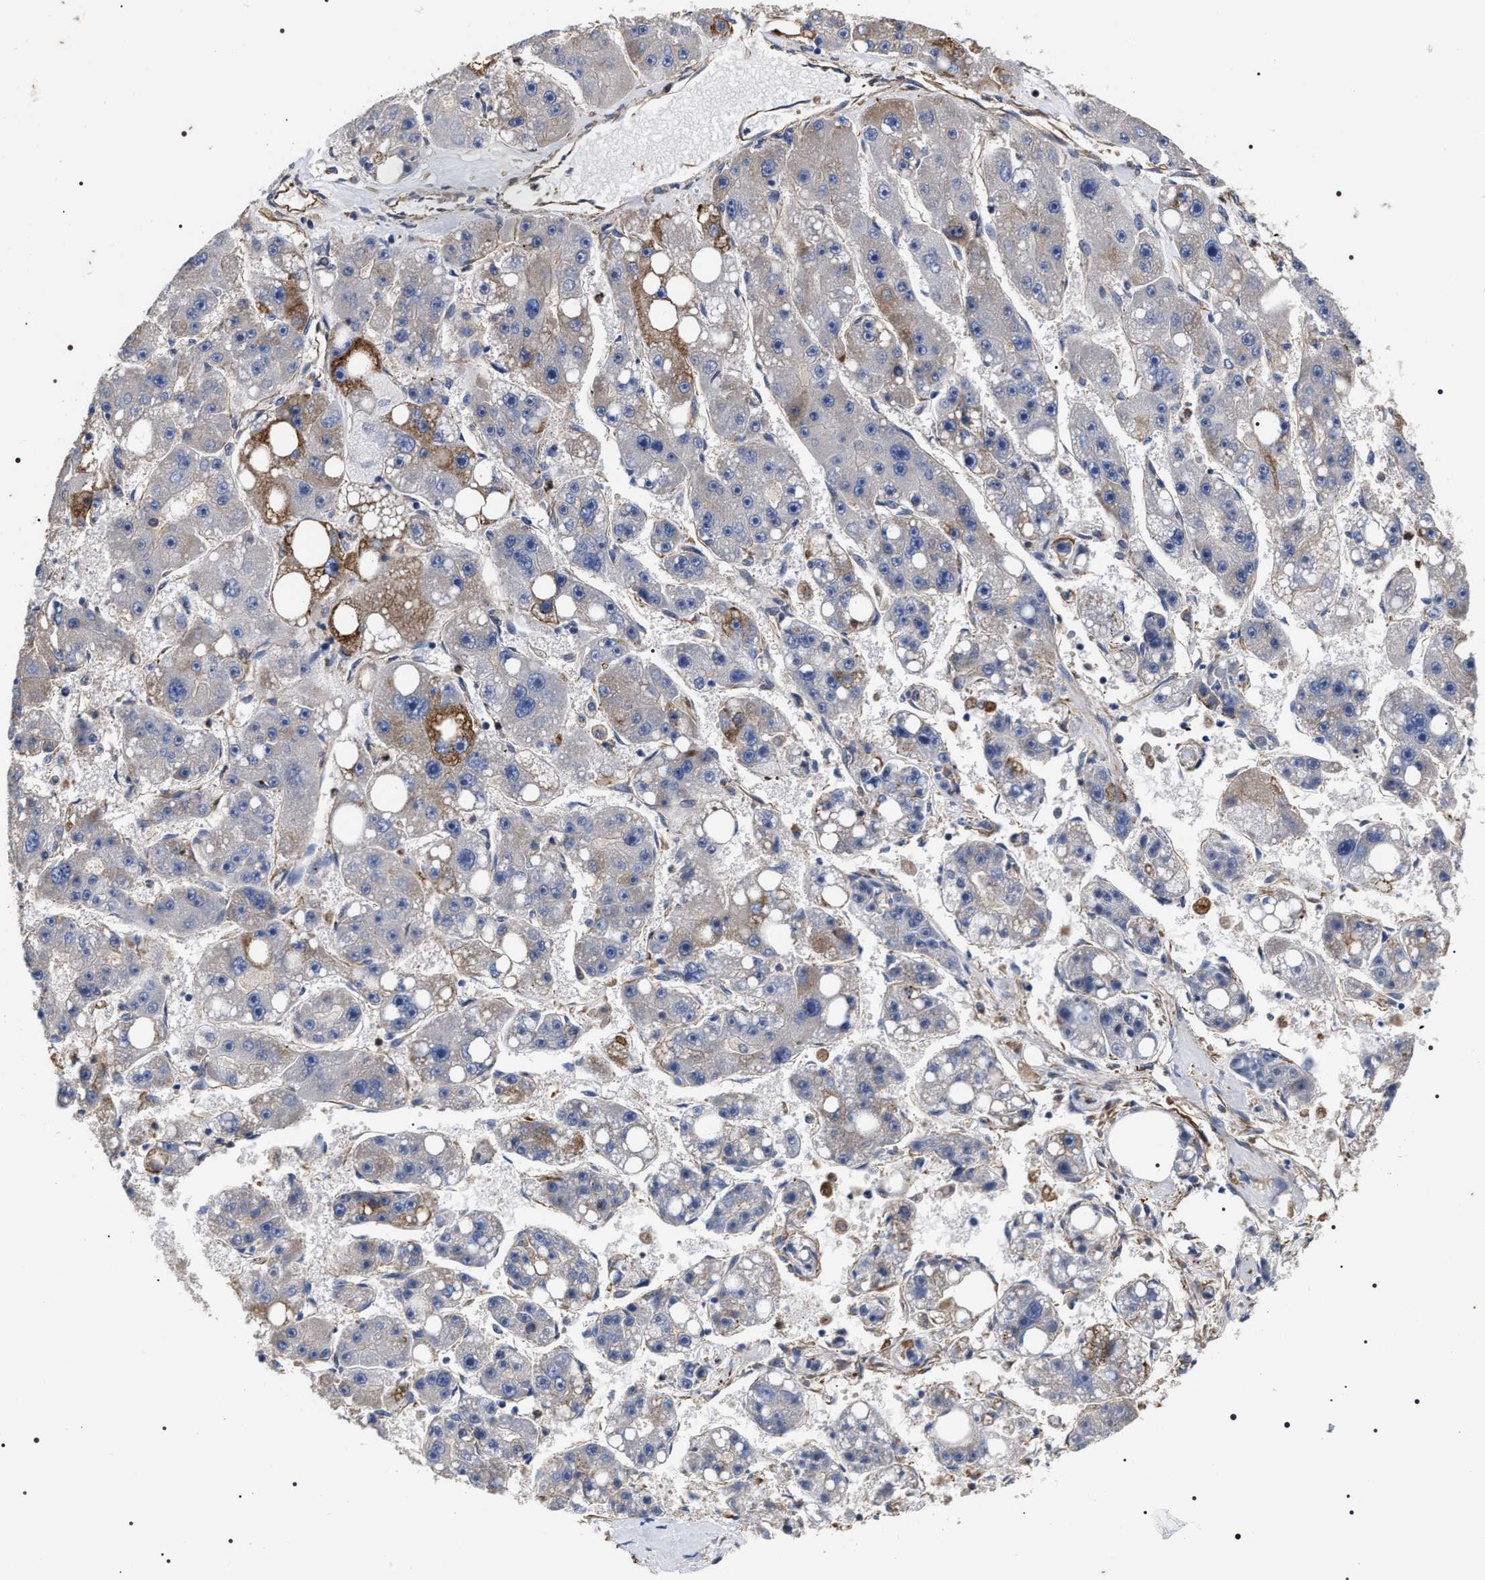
{"staining": {"intensity": "weak", "quantity": "<25%", "location": "cytoplasmic/membranous"}, "tissue": "liver cancer", "cell_type": "Tumor cells", "image_type": "cancer", "snomed": [{"axis": "morphology", "description": "Carcinoma, Hepatocellular, NOS"}, {"axis": "topography", "description": "Liver"}], "caption": "Tumor cells show no significant protein staining in liver cancer (hepatocellular carcinoma).", "gene": "TSPAN33", "patient": {"sex": "female", "age": 61}}